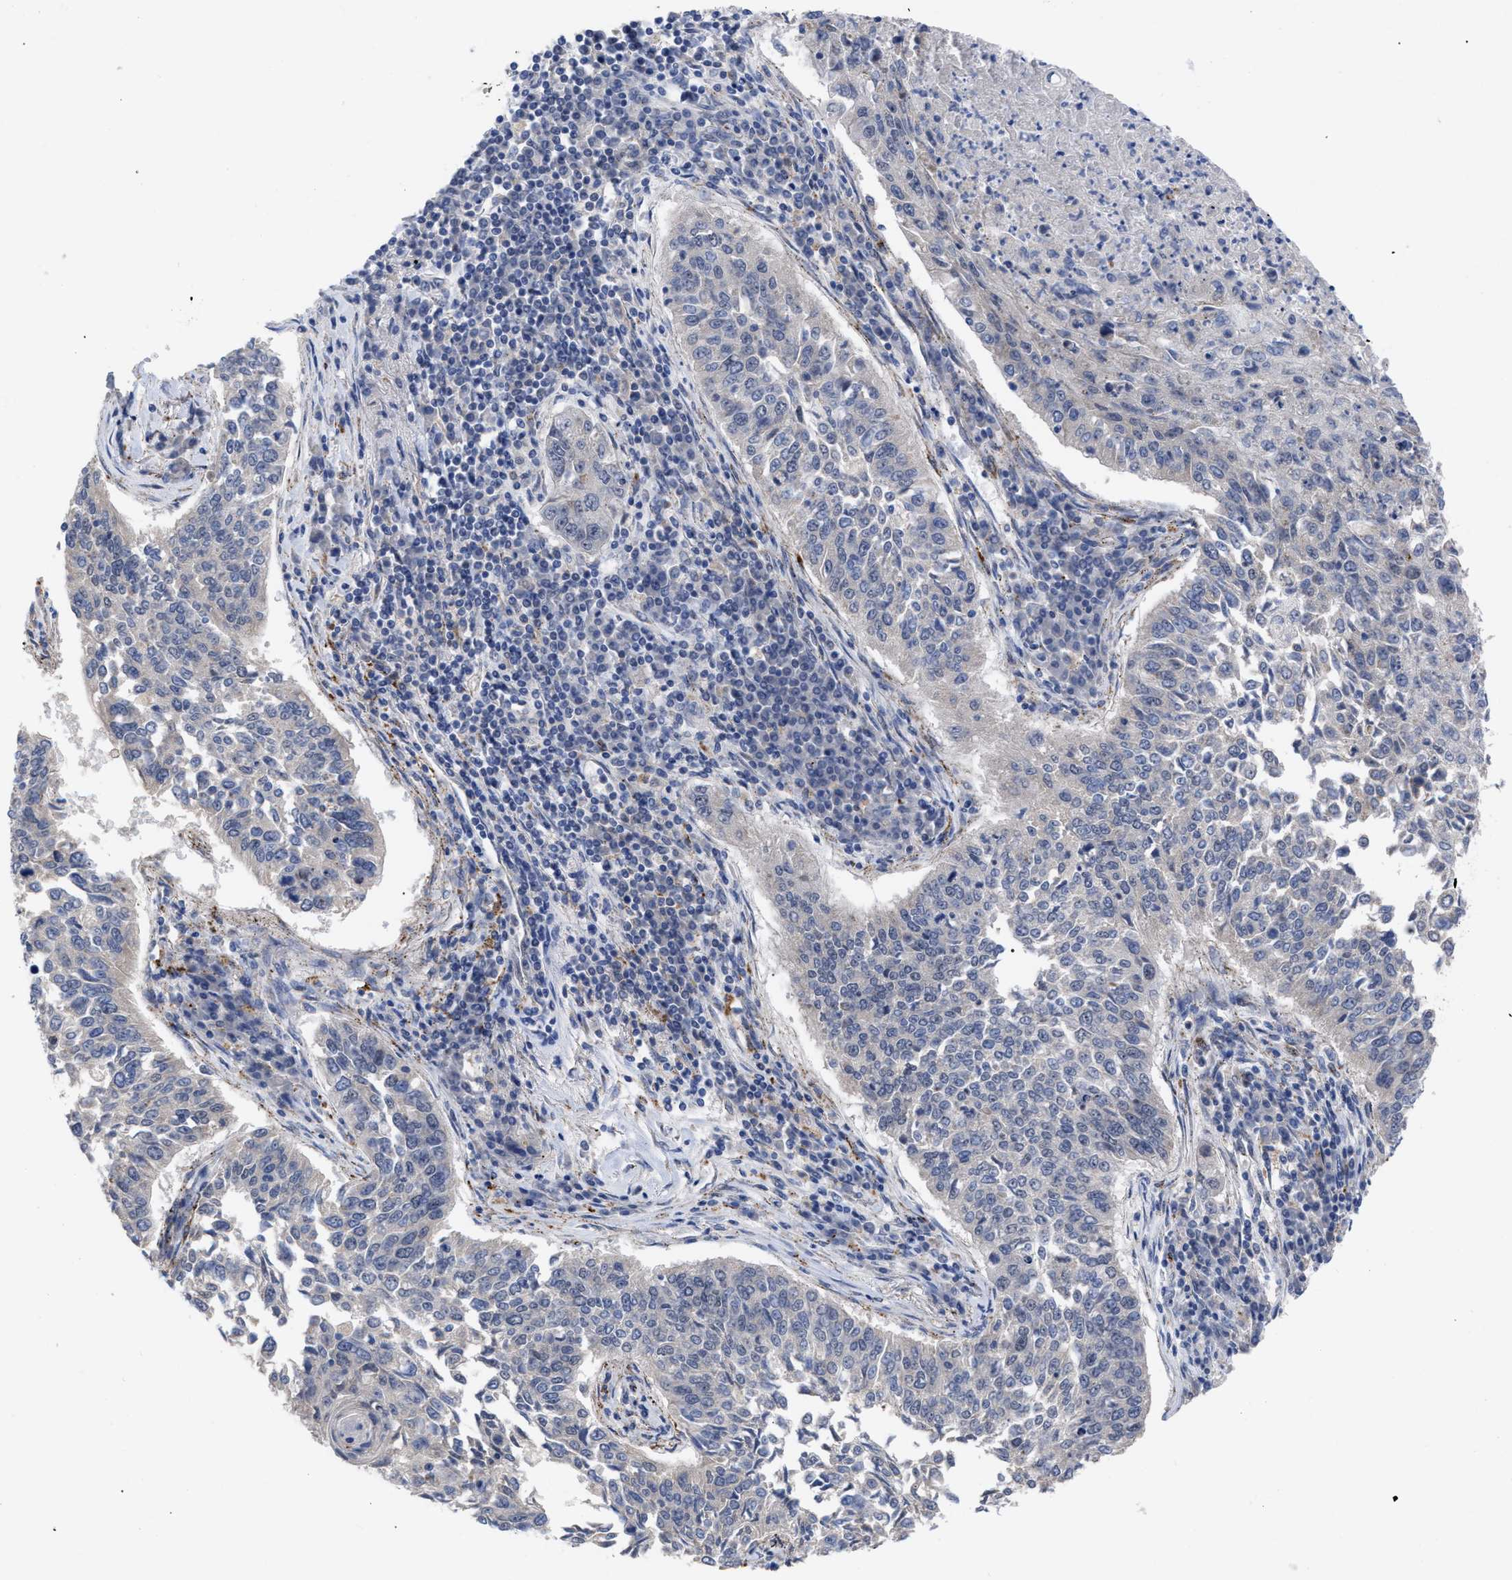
{"staining": {"intensity": "negative", "quantity": "none", "location": "none"}, "tissue": "lung cancer", "cell_type": "Tumor cells", "image_type": "cancer", "snomed": [{"axis": "morphology", "description": "Normal tissue, NOS"}, {"axis": "morphology", "description": "Squamous cell carcinoma, NOS"}, {"axis": "topography", "description": "Cartilage tissue"}, {"axis": "topography", "description": "Bronchus"}, {"axis": "topography", "description": "Lung"}], "caption": "A high-resolution photomicrograph shows IHC staining of lung squamous cell carcinoma, which demonstrates no significant expression in tumor cells. (Brightfield microscopy of DAB (3,3'-diaminobenzidine) immunohistochemistry (IHC) at high magnification).", "gene": "UPF1", "patient": {"sex": "female", "age": 49}}